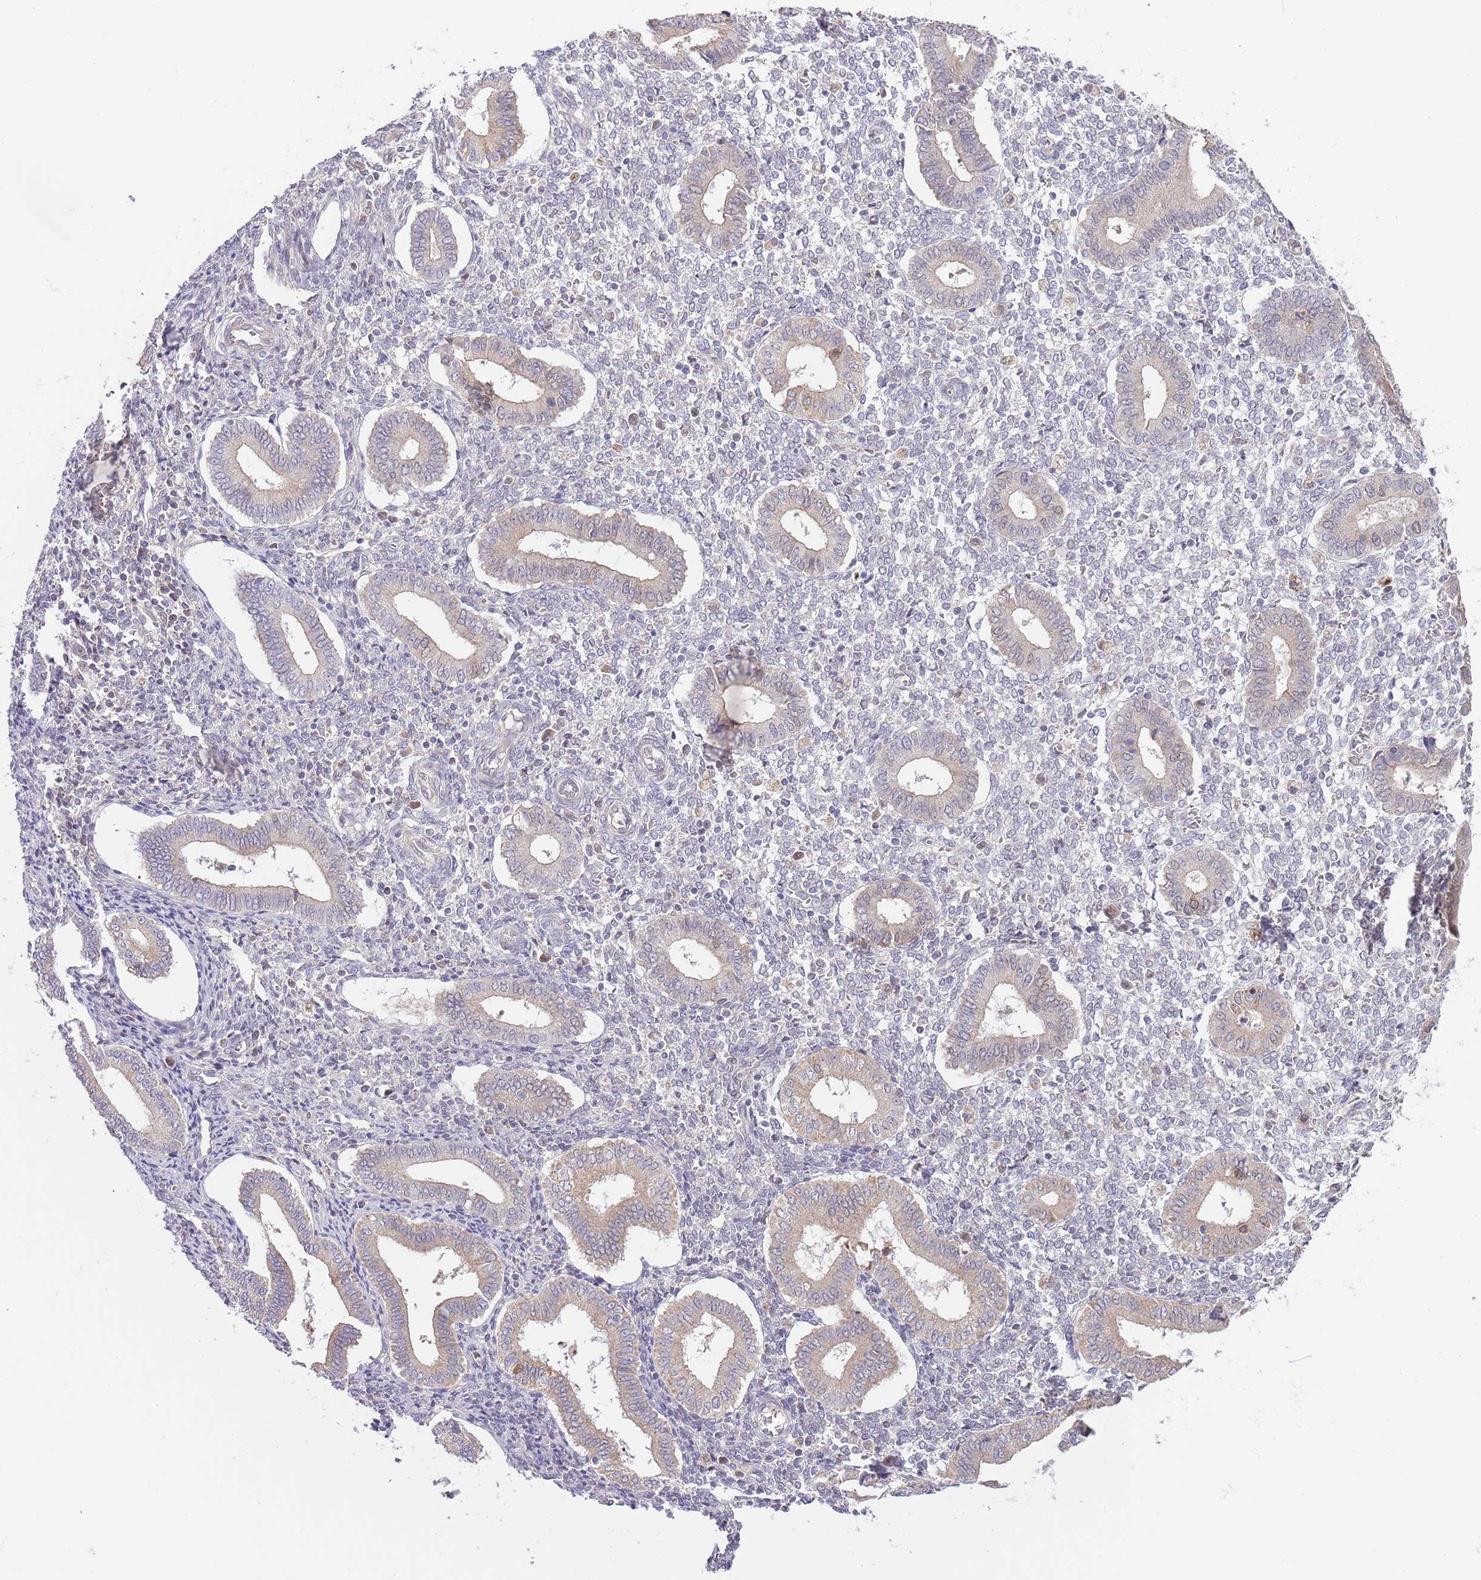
{"staining": {"intensity": "negative", "quantity": "none", "location": "none"}, "tissue": "endometrium", "cell_type": "Cells in endometrial stroma", "image_type": "normal", "snomed": [{"axis": "morphology", "description": "Normal tissue, NOS"}, {"axis": "topography", "description": "Endometrium"}], "caption": "Endometrium stained for a protein using immunohistochemistry (IHC) exhibits no positivity cells in endometrial stroma.", "gene": "AP1S2", "patient": {"sex": "female", "age": 44}}